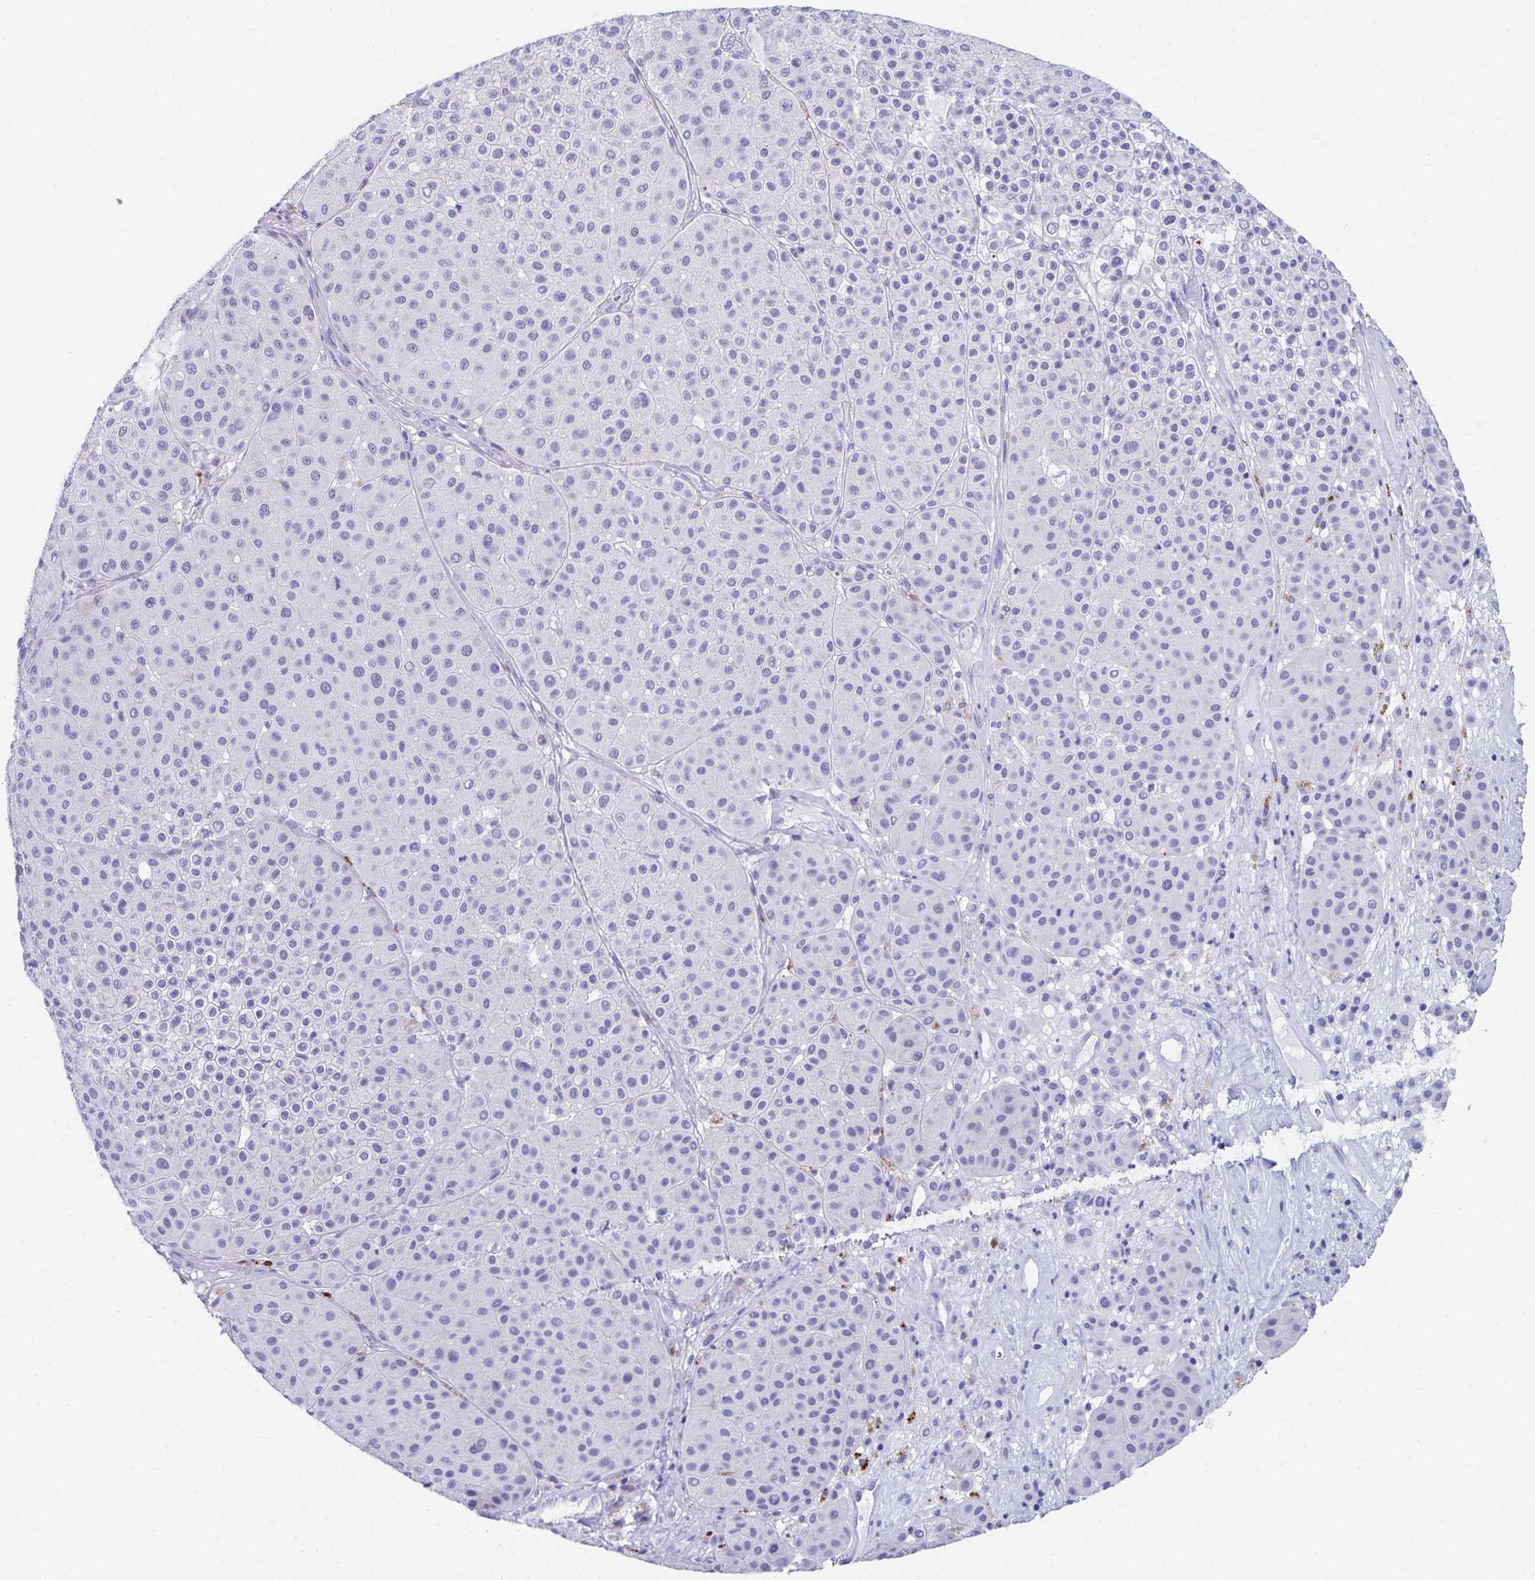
{"staining": {"intensity": "negative", "quantity": "none", "location": "none"}, "tissue": "melanoma", "cell_type": "Tumor cells", "image_type": "cancer", "snomed": [{"axis": "morphology", "description": "Malignant melanoma, Metastatic site"}, {"axis": "topography", "description": "Smooth muscle"}], "caption": "The immunohistochemistry image has no significant staining in tumor cells of melanoma tissue.", "gene": "HGD", "patient": {"sex": "male", "age": 41}}